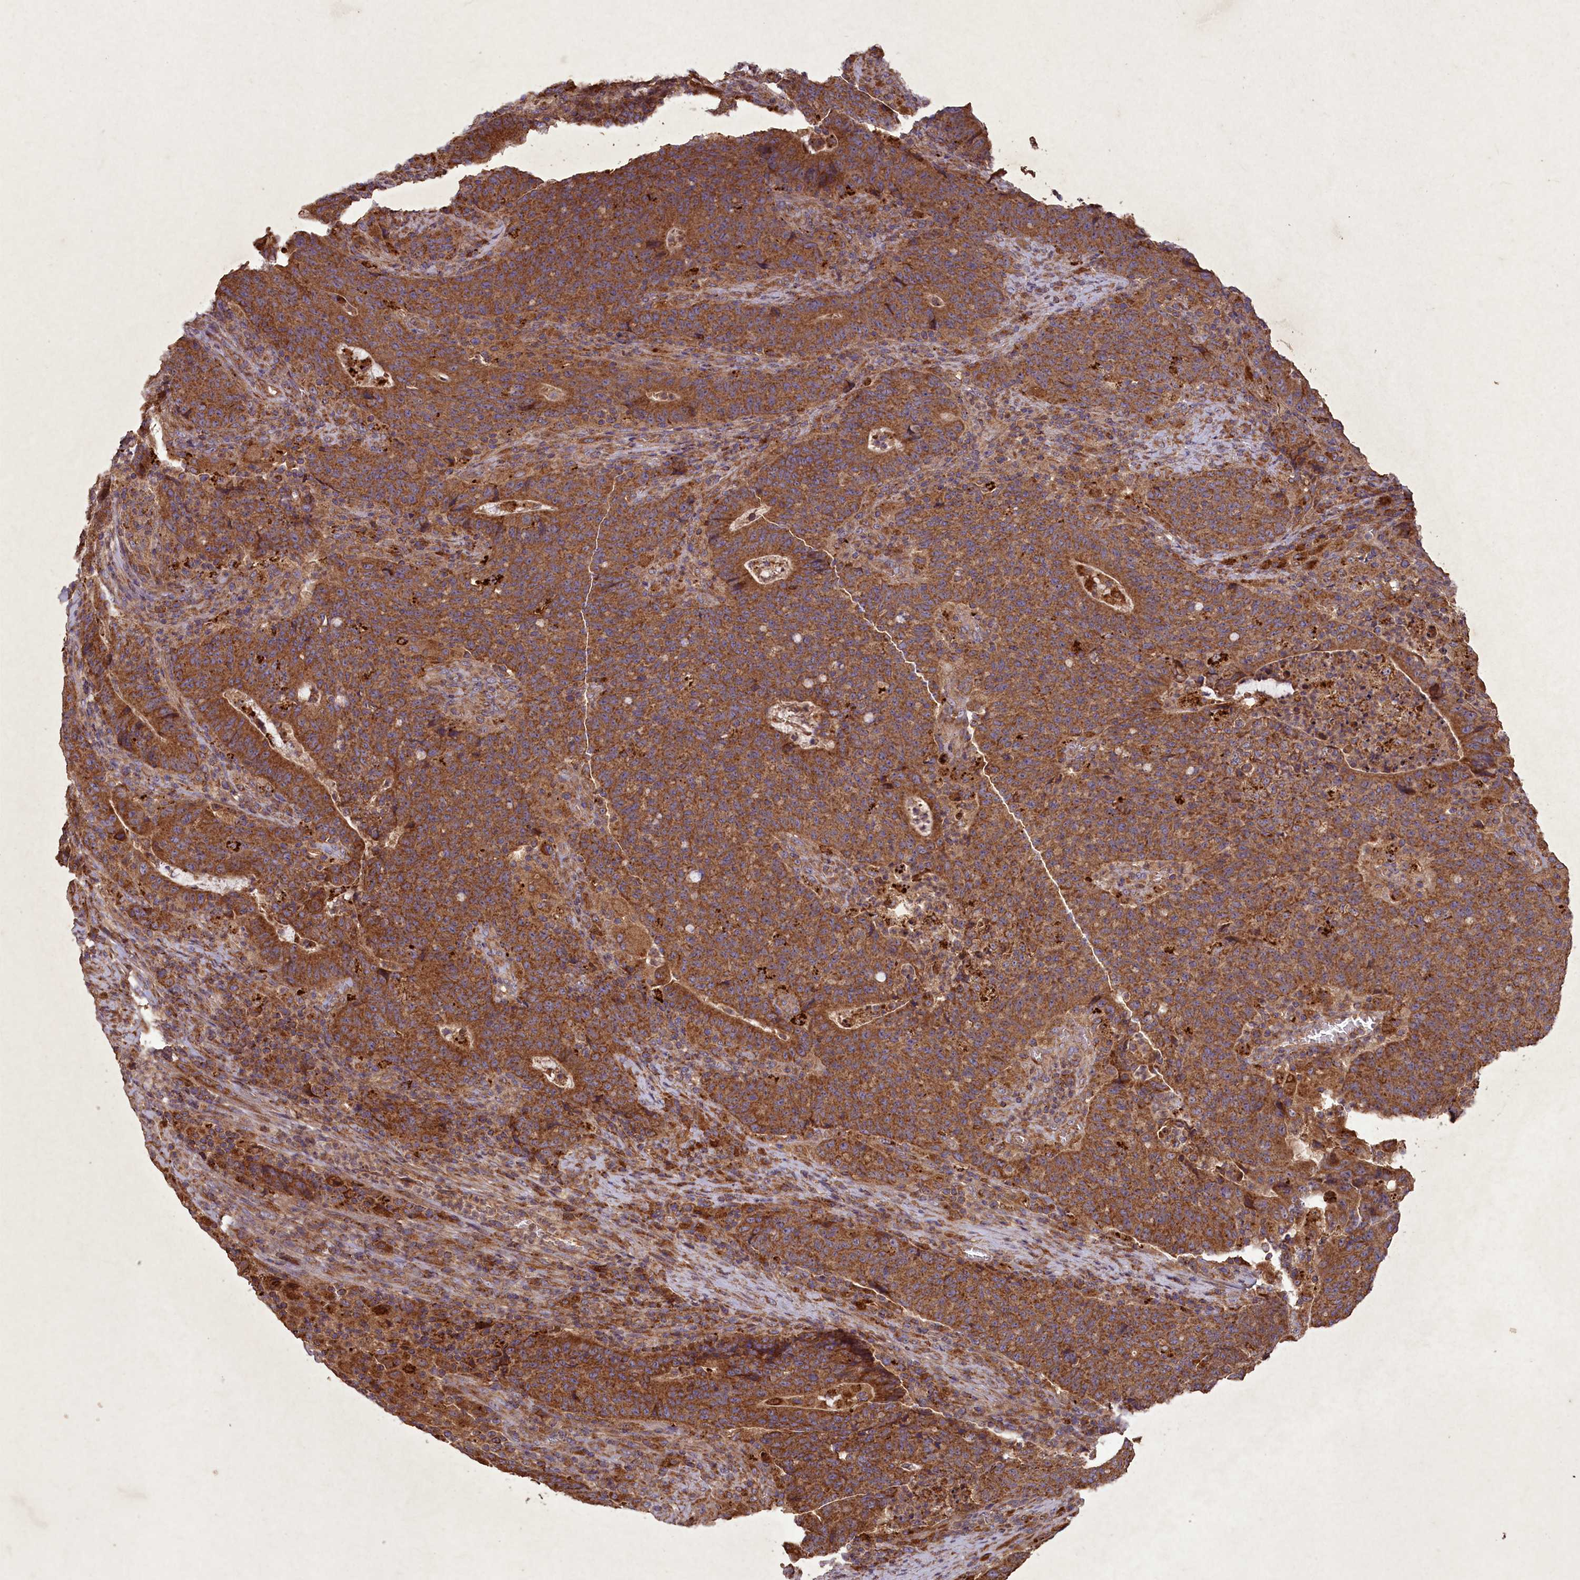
{"staining": {"intensity": "moderate", "quantity": ">75%", "location": "cytoplasmic/membranous"}, "tissue": "colorectal cancer", "cell_type": "Tumor cells", "image_type": "cancer", "snomed": [{"axis": "morphology", "description": "Adenocarcinoma, NOS"}, {"axis": "topography", "description": "Colon"}], "caption": "Protein analysis of colorectal cancer tissue exhibits moderate cytoplasmic/membranous positivity in approximately >75% of tumor cells.", "gene": "CIAO2B", "patient": {"sex": "female", "age": 75}}